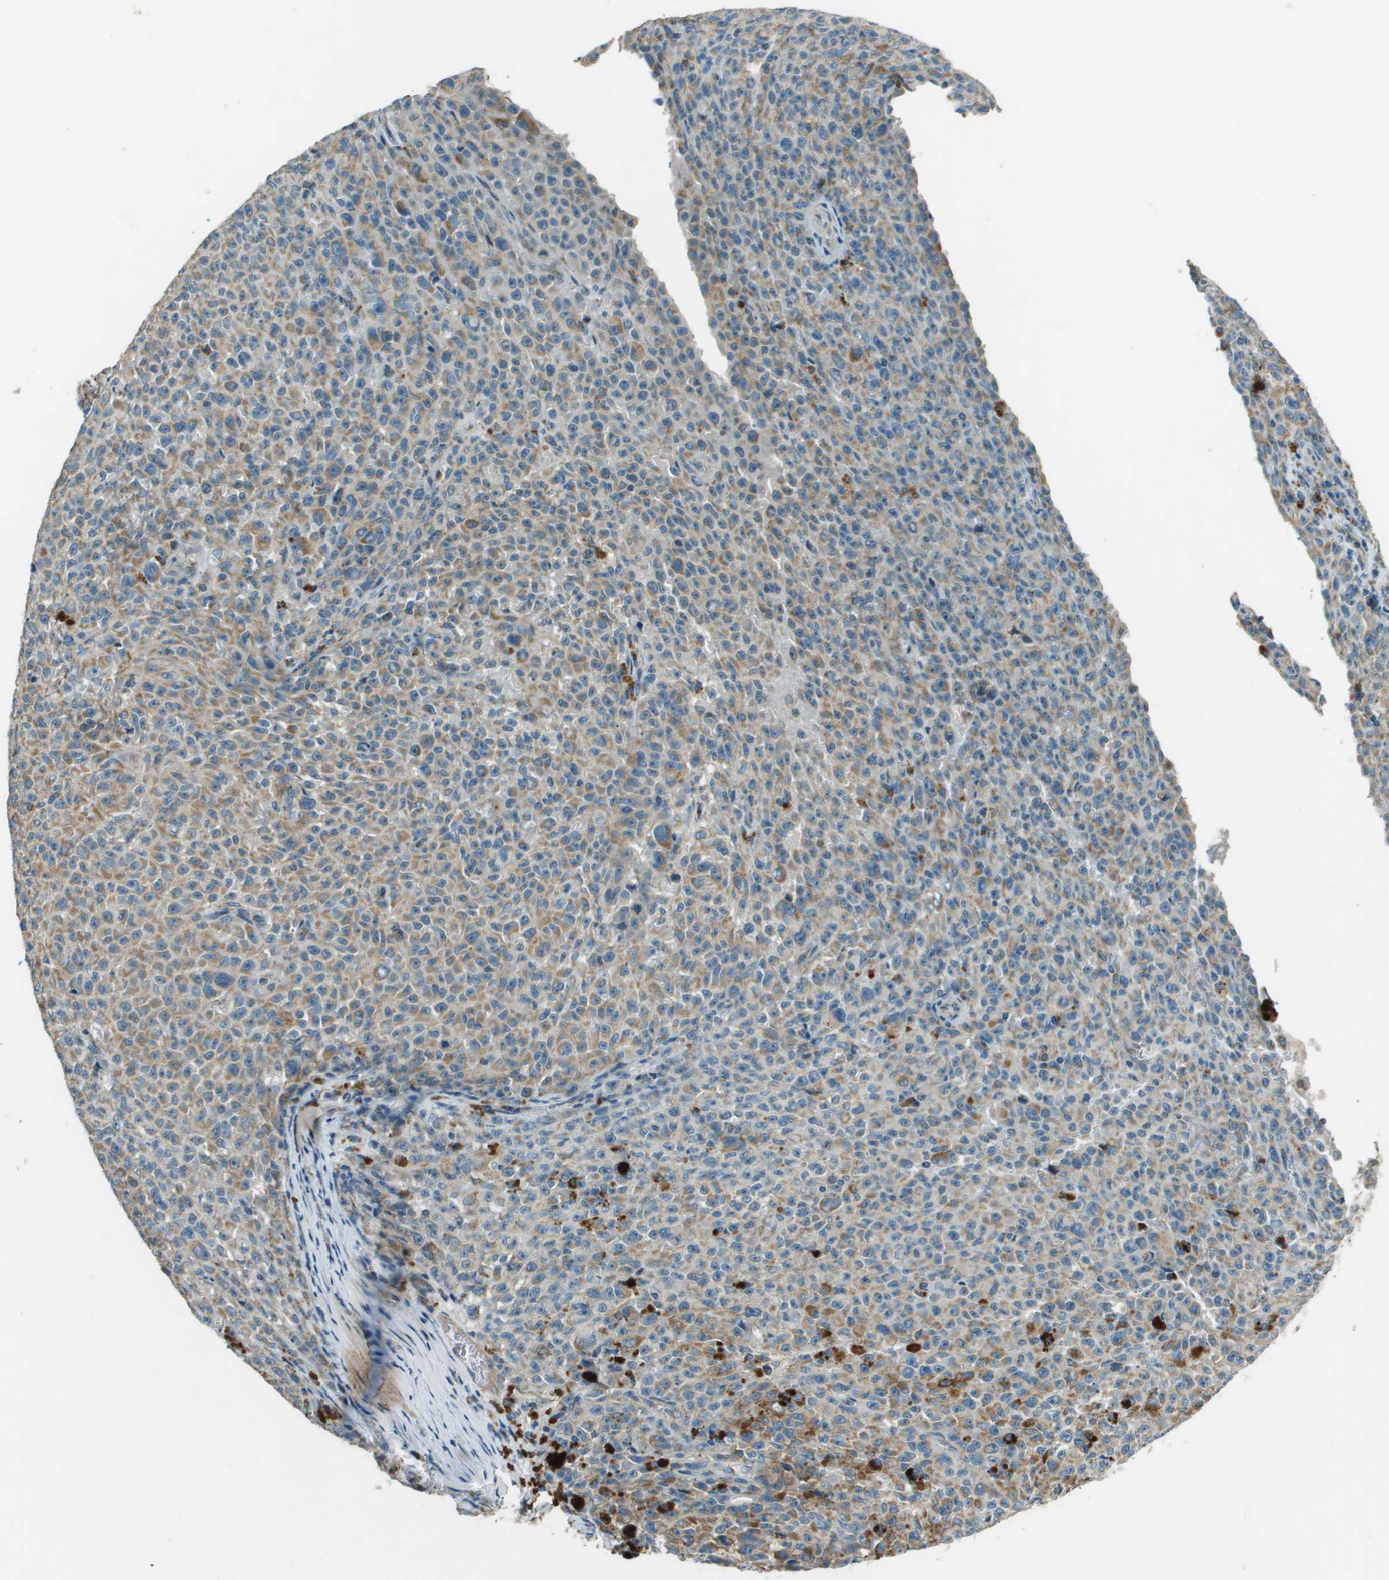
{"staining": {"intensity": "moderate", "quantity": "25%-75%", "location": "cytoplasmic/membranous"}, "tissue": "melanoma", "cell_type": "Tumor cells", "image_type": "cancer", "snomed": [{"axis": "morphology", "description": "Malignant melanoma, NOS"}, {"axis": "topography", "description": "Skin"}], "caption": "This histopathology image demonstrates melanoma stained with immunohistochemistry (IHC) to label a protein in brown. The cytoplasmic/membranous of tumor cells show moderate positivity for the protein. Nuclei are counter-stained blue.", "gene": "MIGA1", "patient": {"sex": "female", "age": 82}}